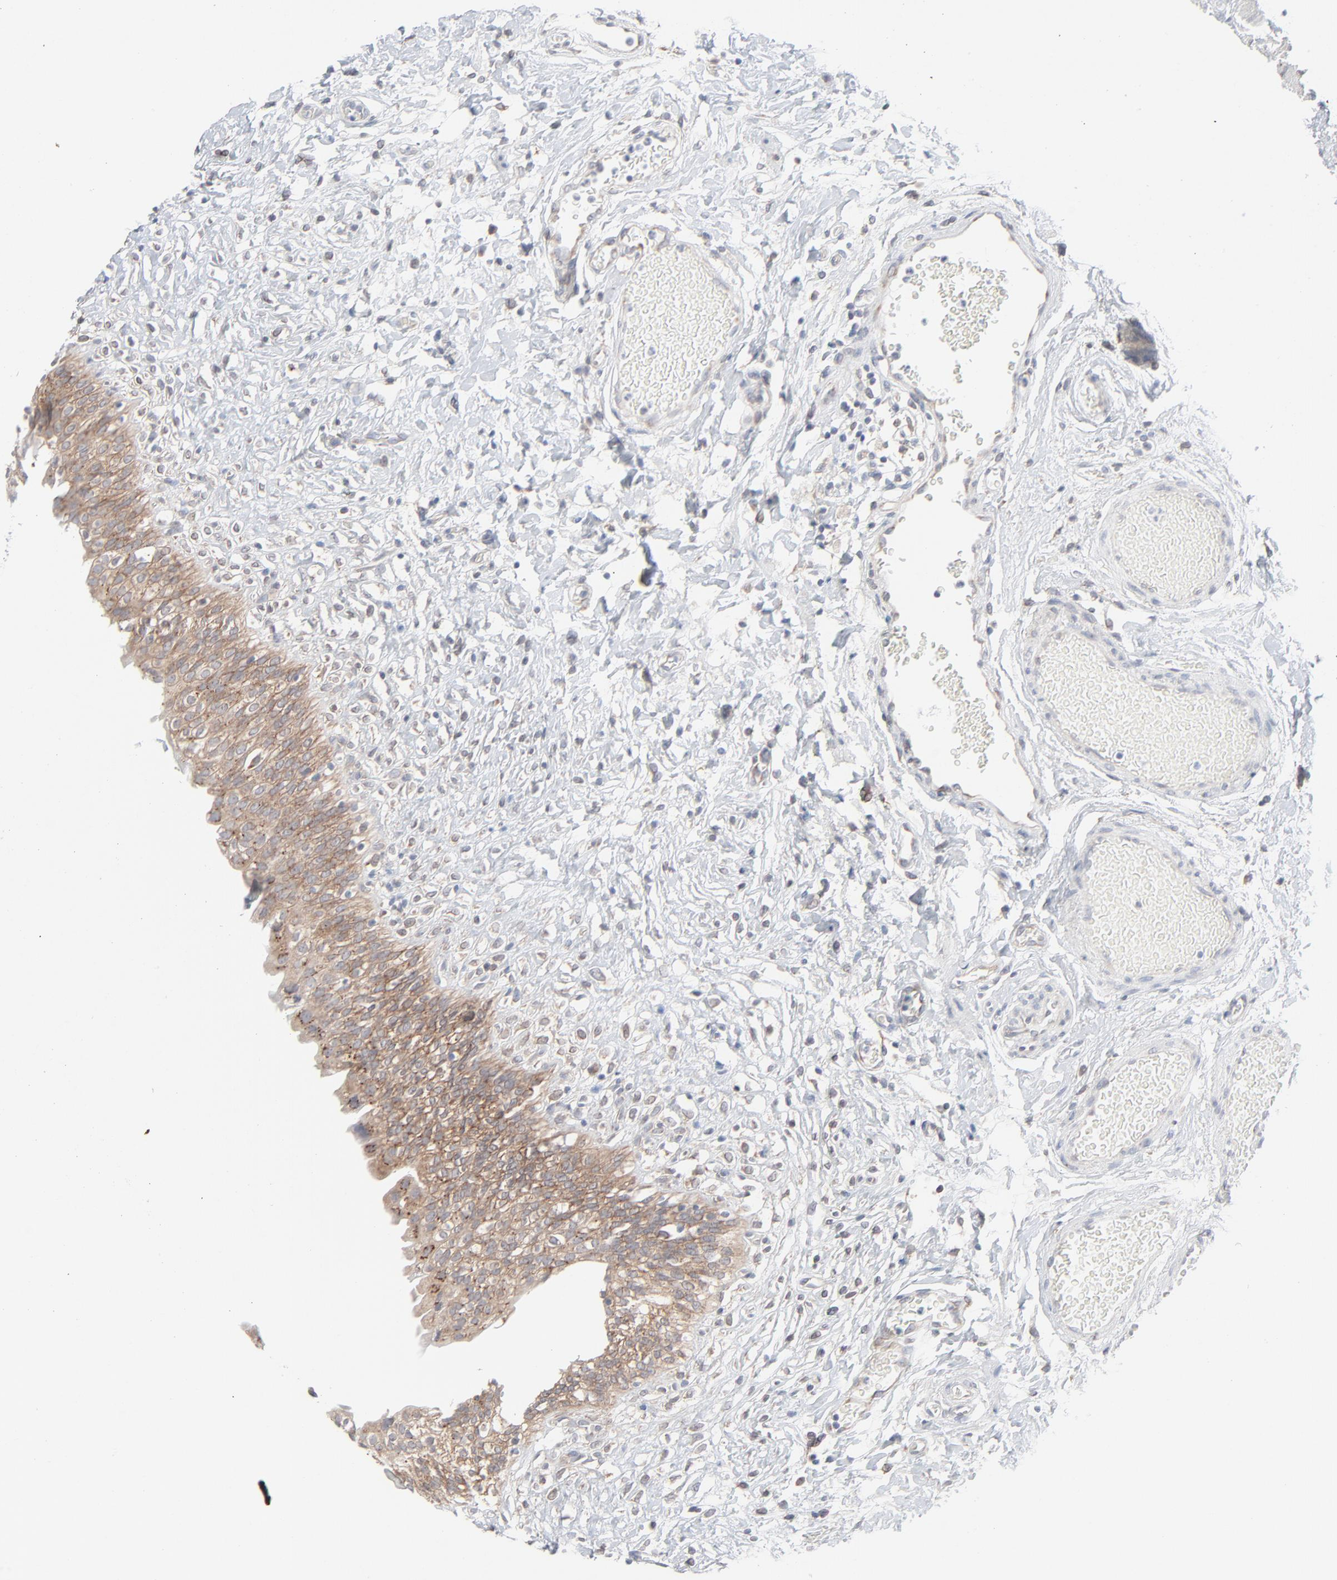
{"staining": {"intensity": "moderate", "quantity": ">75%", "location": "cytoplasmic/membranous"}, "tissue": "urinary bladder", "cell_type": "Urothelial cells", "image_type": "normal", "snomed": [{"axis": "morphology", "description": "Normal tissue, NOS"}, {"axis": "topography", "description": "Urinary bladder"}], "caption": "Immunohistochemical staining of benign urinary bladder shows medium levels of moderate cytoplasmic/membranous staining in approximately >75% of urothelial cells. (DAB IHC with brightfield microscopy, high magnification).", "gene": "KDSR", "patient": {"sex": "female", "age": 80}}